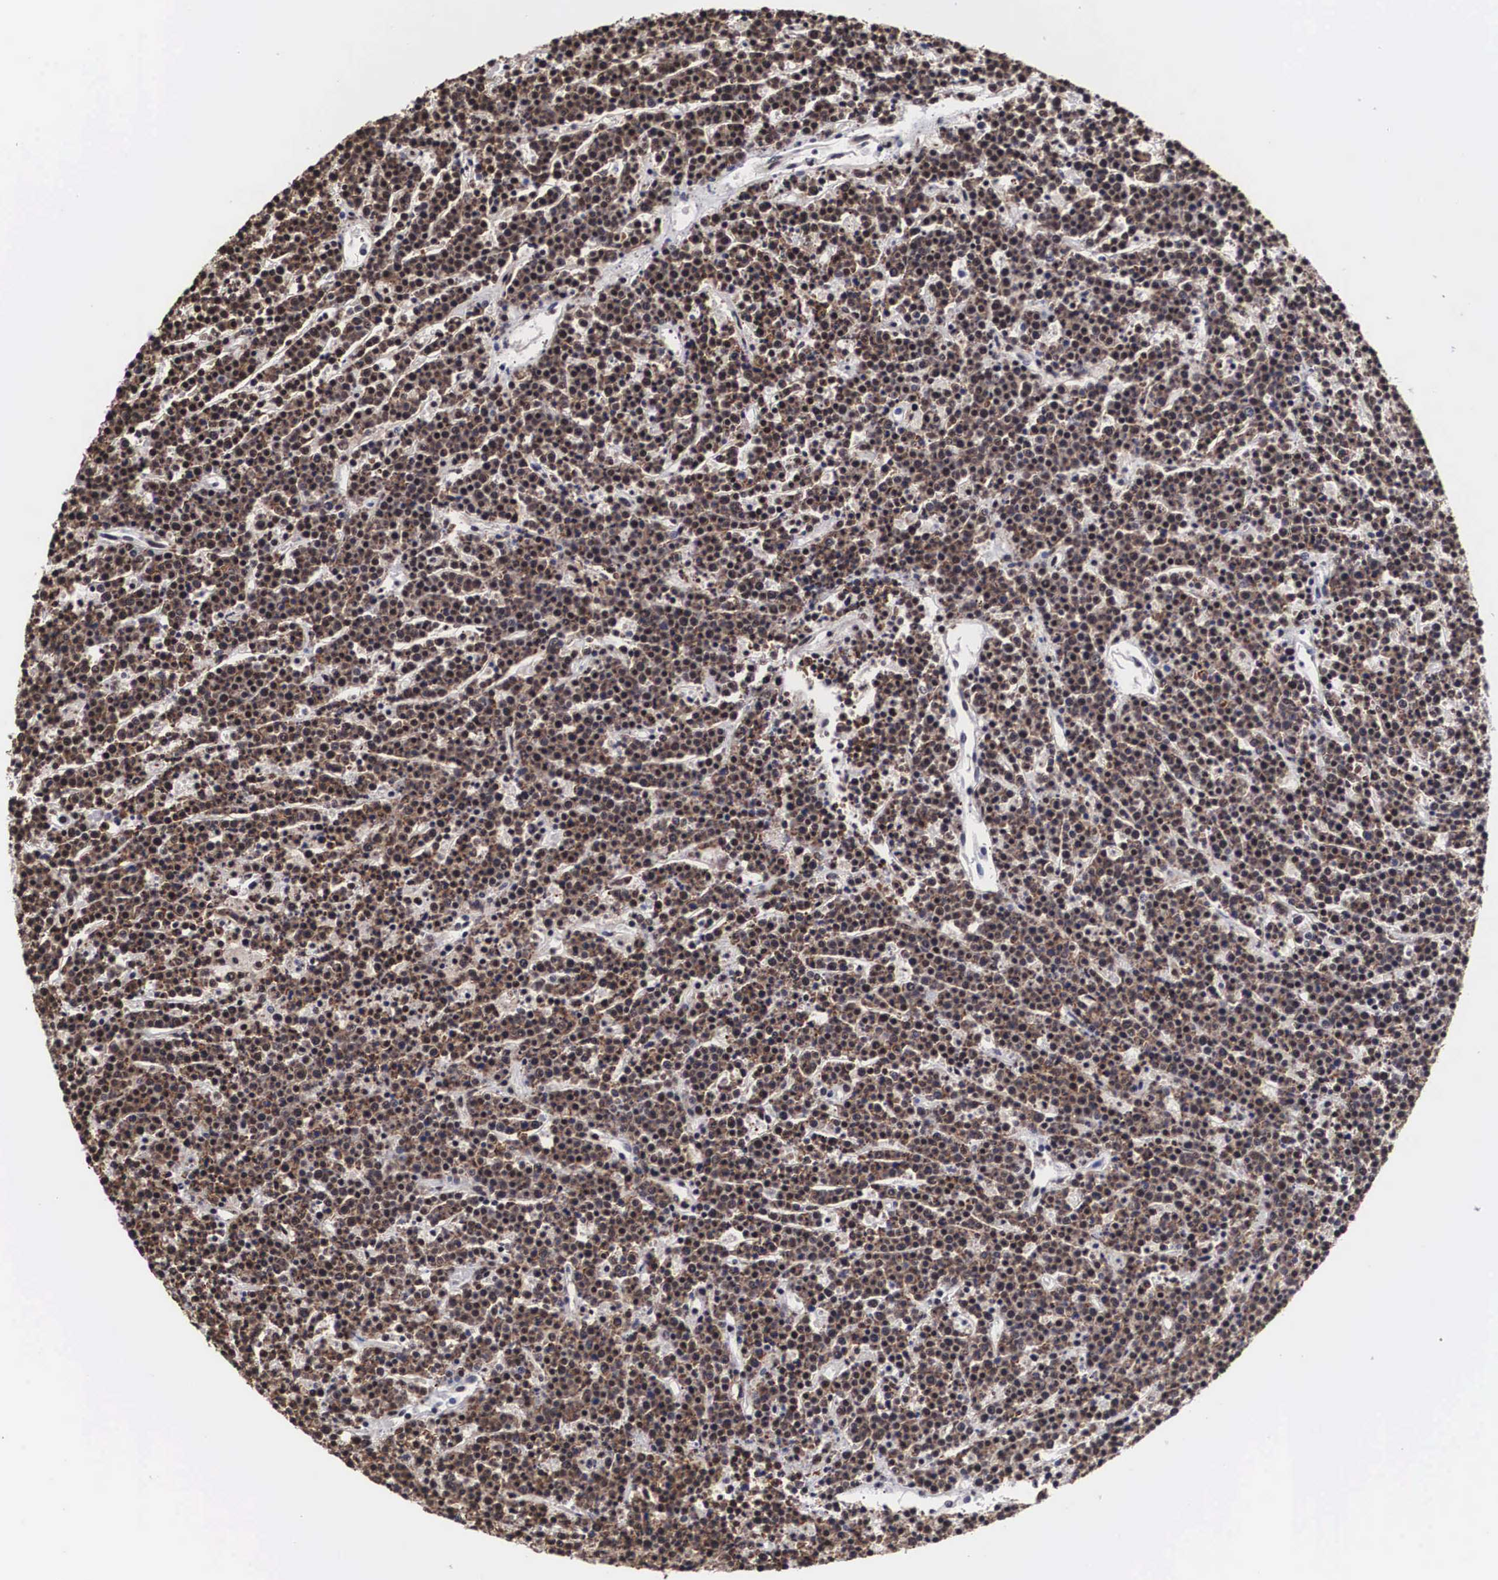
{"staining": {"intensity": "strong", "quantity": ">75%", "location": "nuclear"}, "tissue": "lymphoma", "cell_type": "Tumor cells", "image_type": "cancer", "snomed": [{"axis": "morphology", "description": "Malignant lymphoma, non-Hodgkin's type, High grade"}, {"axis": "topography", "description": "Ovary"}], "caption": "Protein expression analysis of human high-grade malignant lymphoma, non-Hodgkin's type reveals strong nuclear expression in about >75% of tumor cells. (IHC, brightfield microscopy, high magnification).", "gene": "ACIN1", "patient": {"sex": "female", "age": 56}}